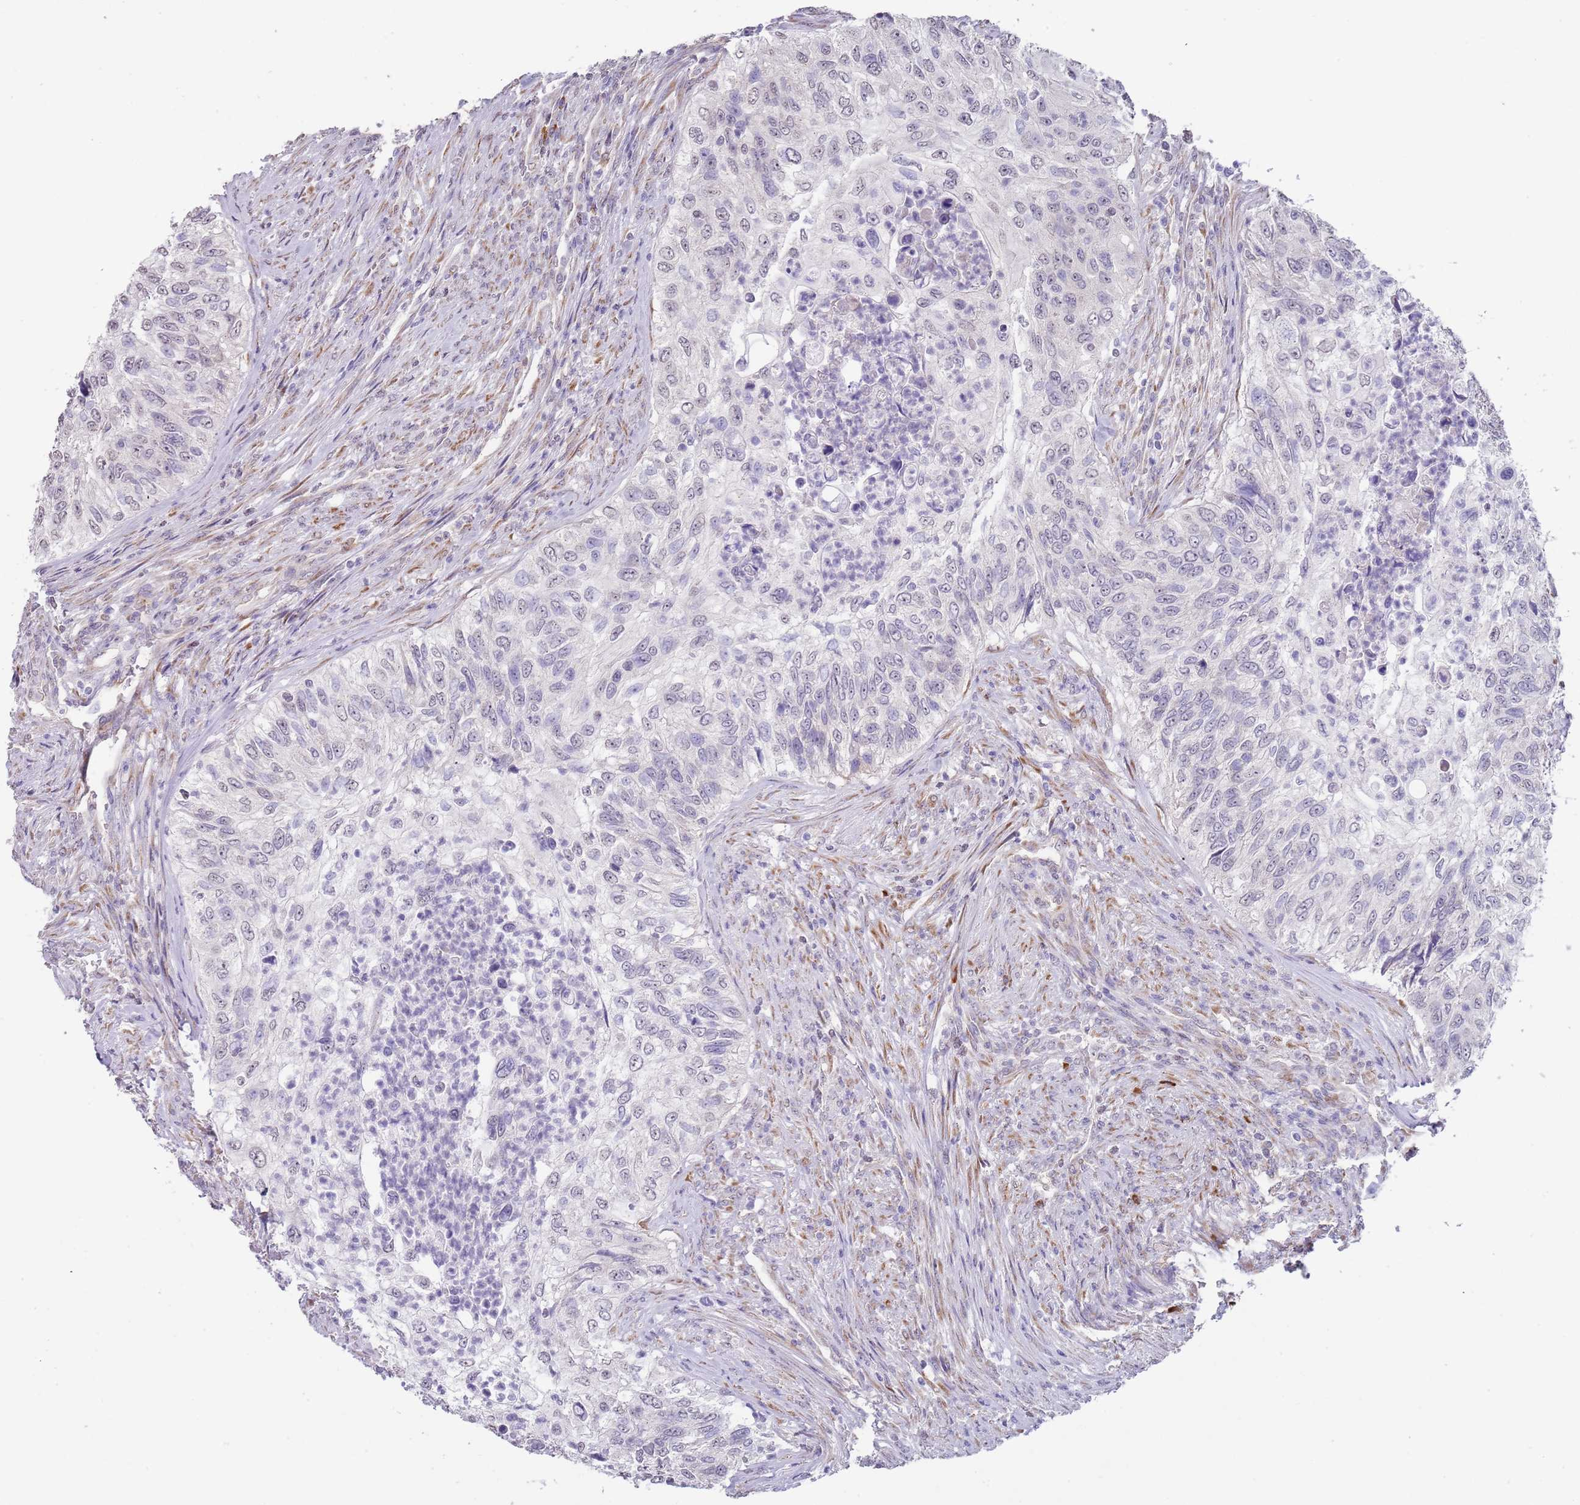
{"staining": {"intensity": "negative", "quantity": "none", "location": "none"}, "tissue": "urothelial cancer", "cell_type": "Tumor cells", "image_type": "cancer", "snomed": [{"axis": "morphology", "description": "Urothelial carcinoma, High grade"}, {"axis": "topography", "description": "Urinary bladder"}], "caption": "Protein analysis of urothelial cancer exhibits no significant staining in tumor cells.", "gene": "TNRC6C", "patient": {"sex": "female", "age": 60}}